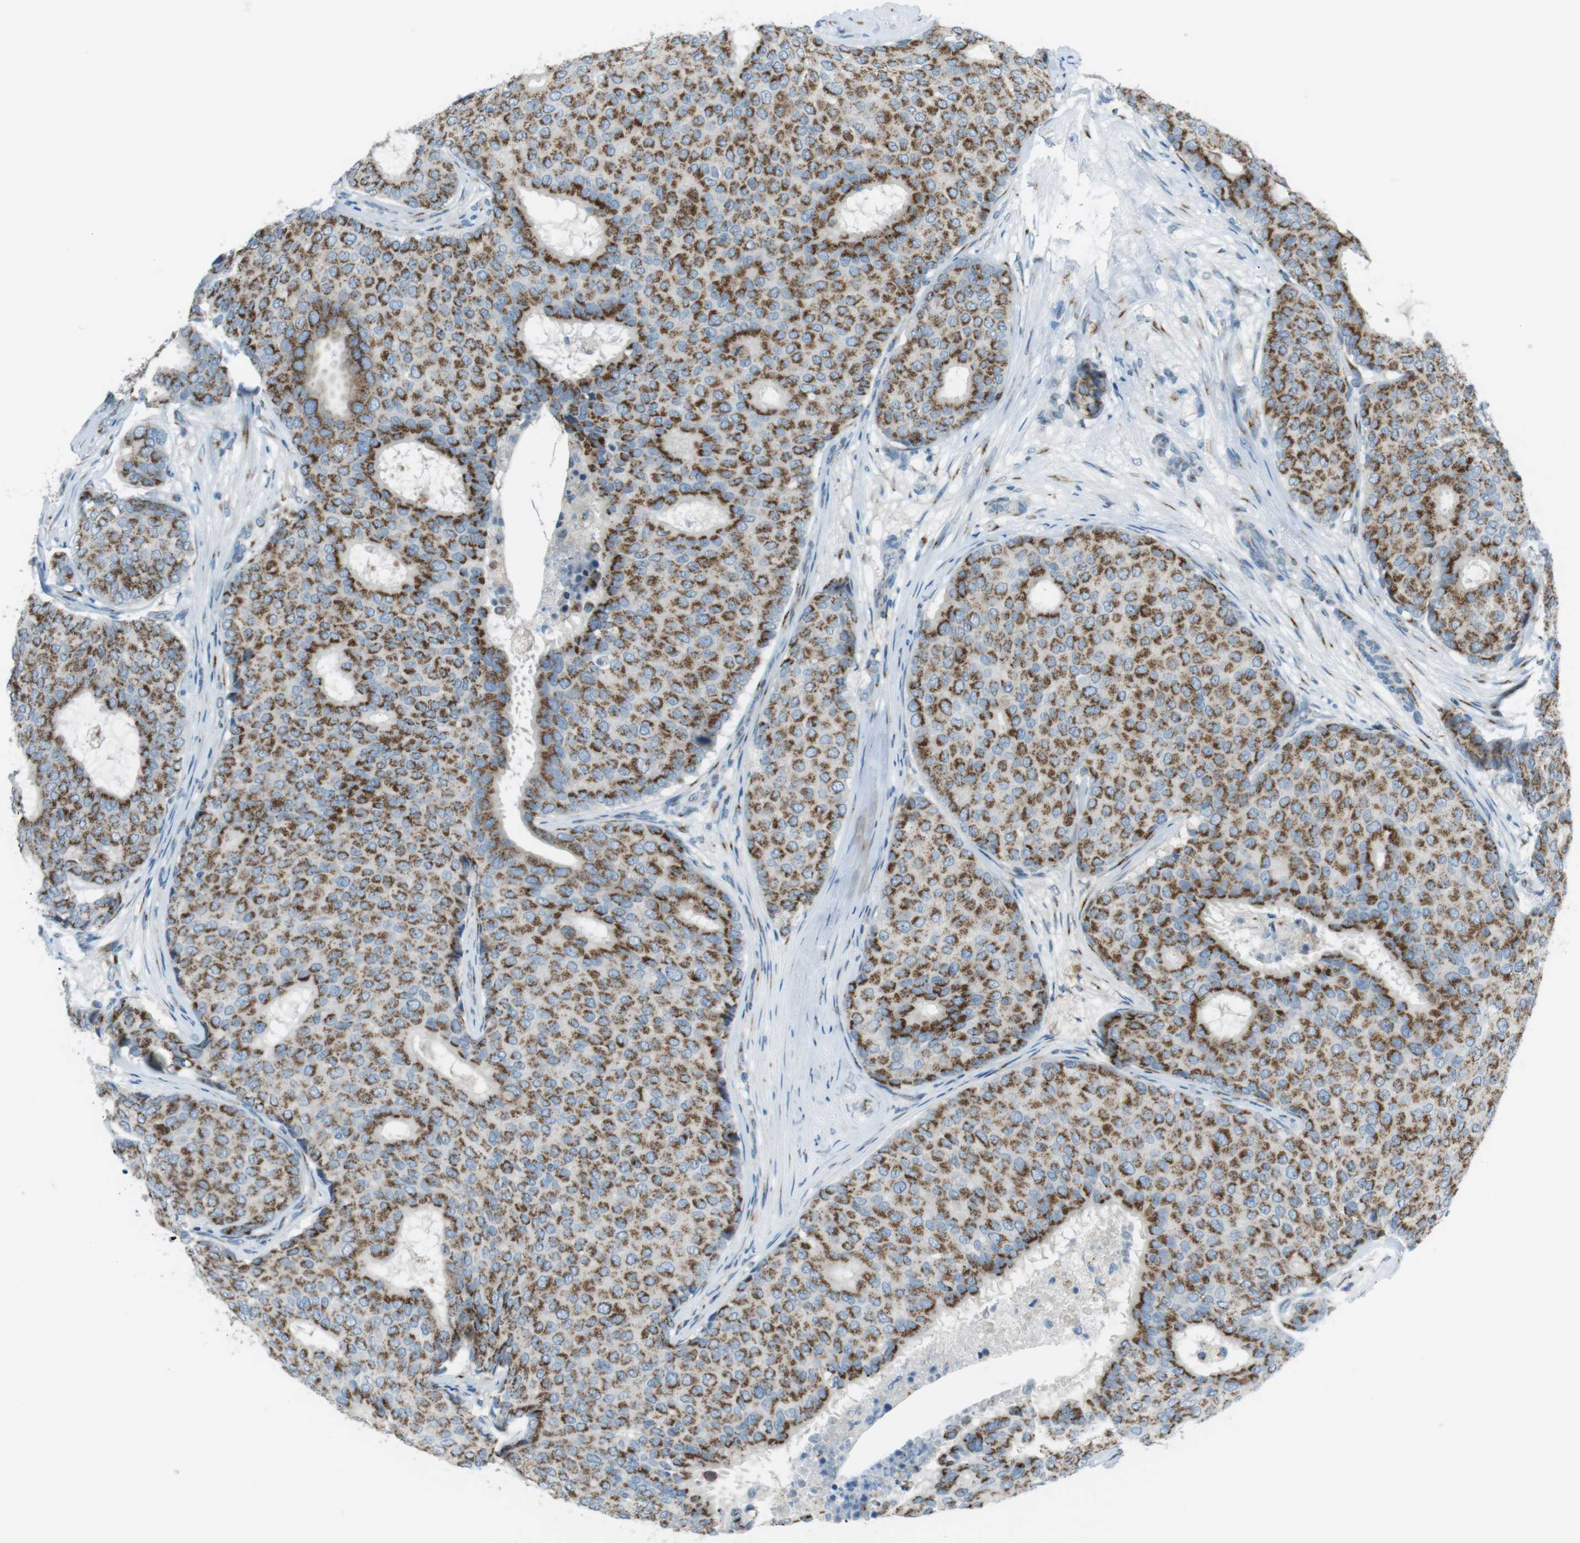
{"staining": {"intensity": "moderate", "quantity": ">75%", "location": "cytoplasmic/membranous"}, "tissue": "breast cancer", "cell_type": "Tumor cells", "image_type": "cancer", "snomed": [{"axis": "morphology", "description": "Duct carcinoma"}, {"axis": "topography", "description": "Breast"}], "caption": "The immunohistochemical stain highlights moderate cytoplasmic/membranous expression in tumor cells of breast infiltrating ductal carcinoma tissue.", "gene": "TXNDC15", "patient": {"sex": "female", "age": 75}}